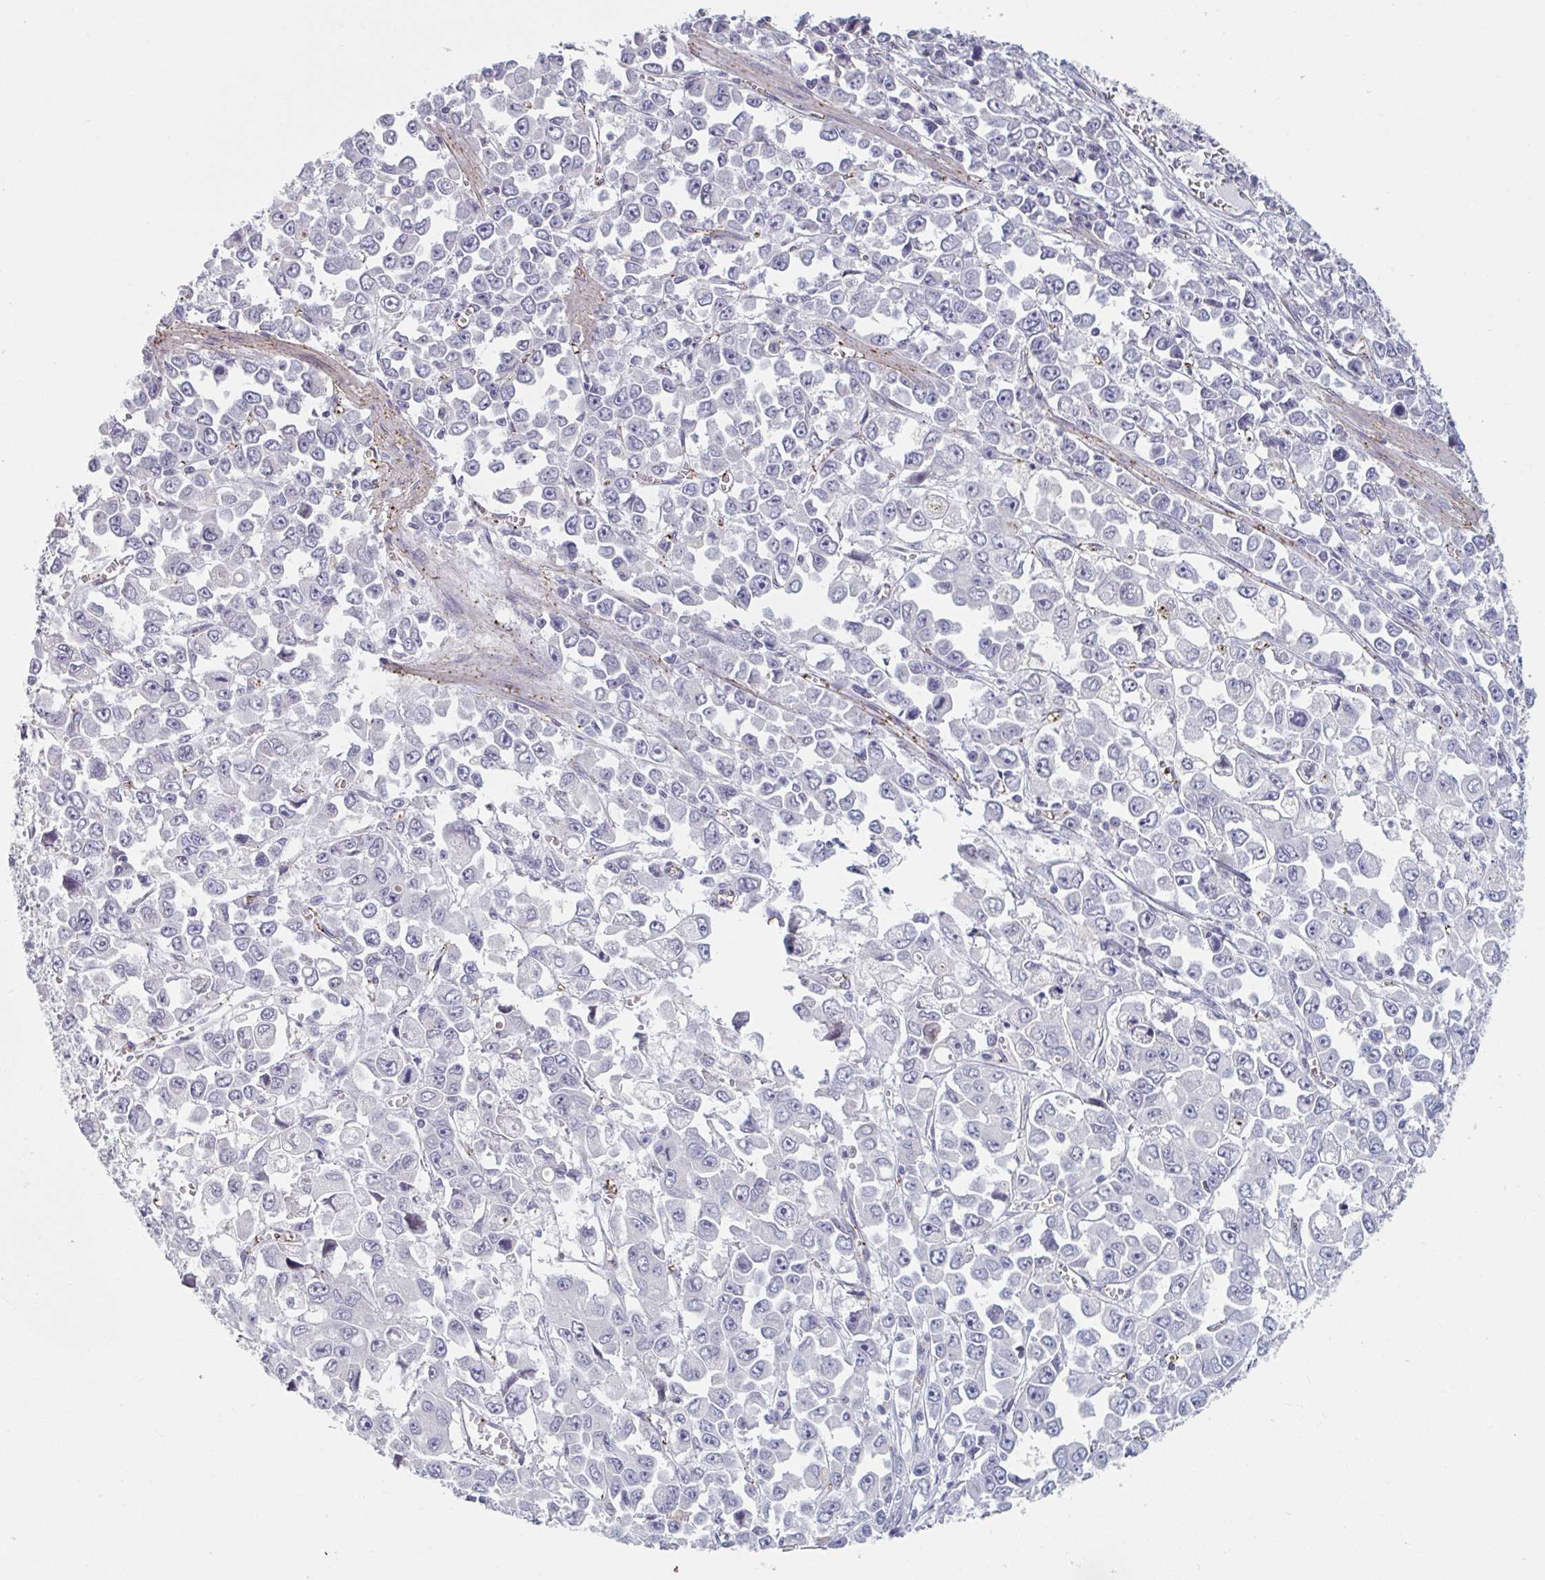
{"staining": {"intensity": "negative", "quantity": "none", "location": "none"}, "tissue": "stomach cancer", "cell_type": "Tumor cells", "image_type": "cancer", "snomed": [{"axis": "morphology", "description": "Adenocarcinoma, NOS"}, {"axis": "topography", "description": "Stomach, upper"}], "caption": "Immunohistochemistry of stomach cancer (adenocarcinoma) demonstrates no positivity in tumor cells.", "gene": "TNFSF10", "patient": {"sex": "male", "age": 70}}